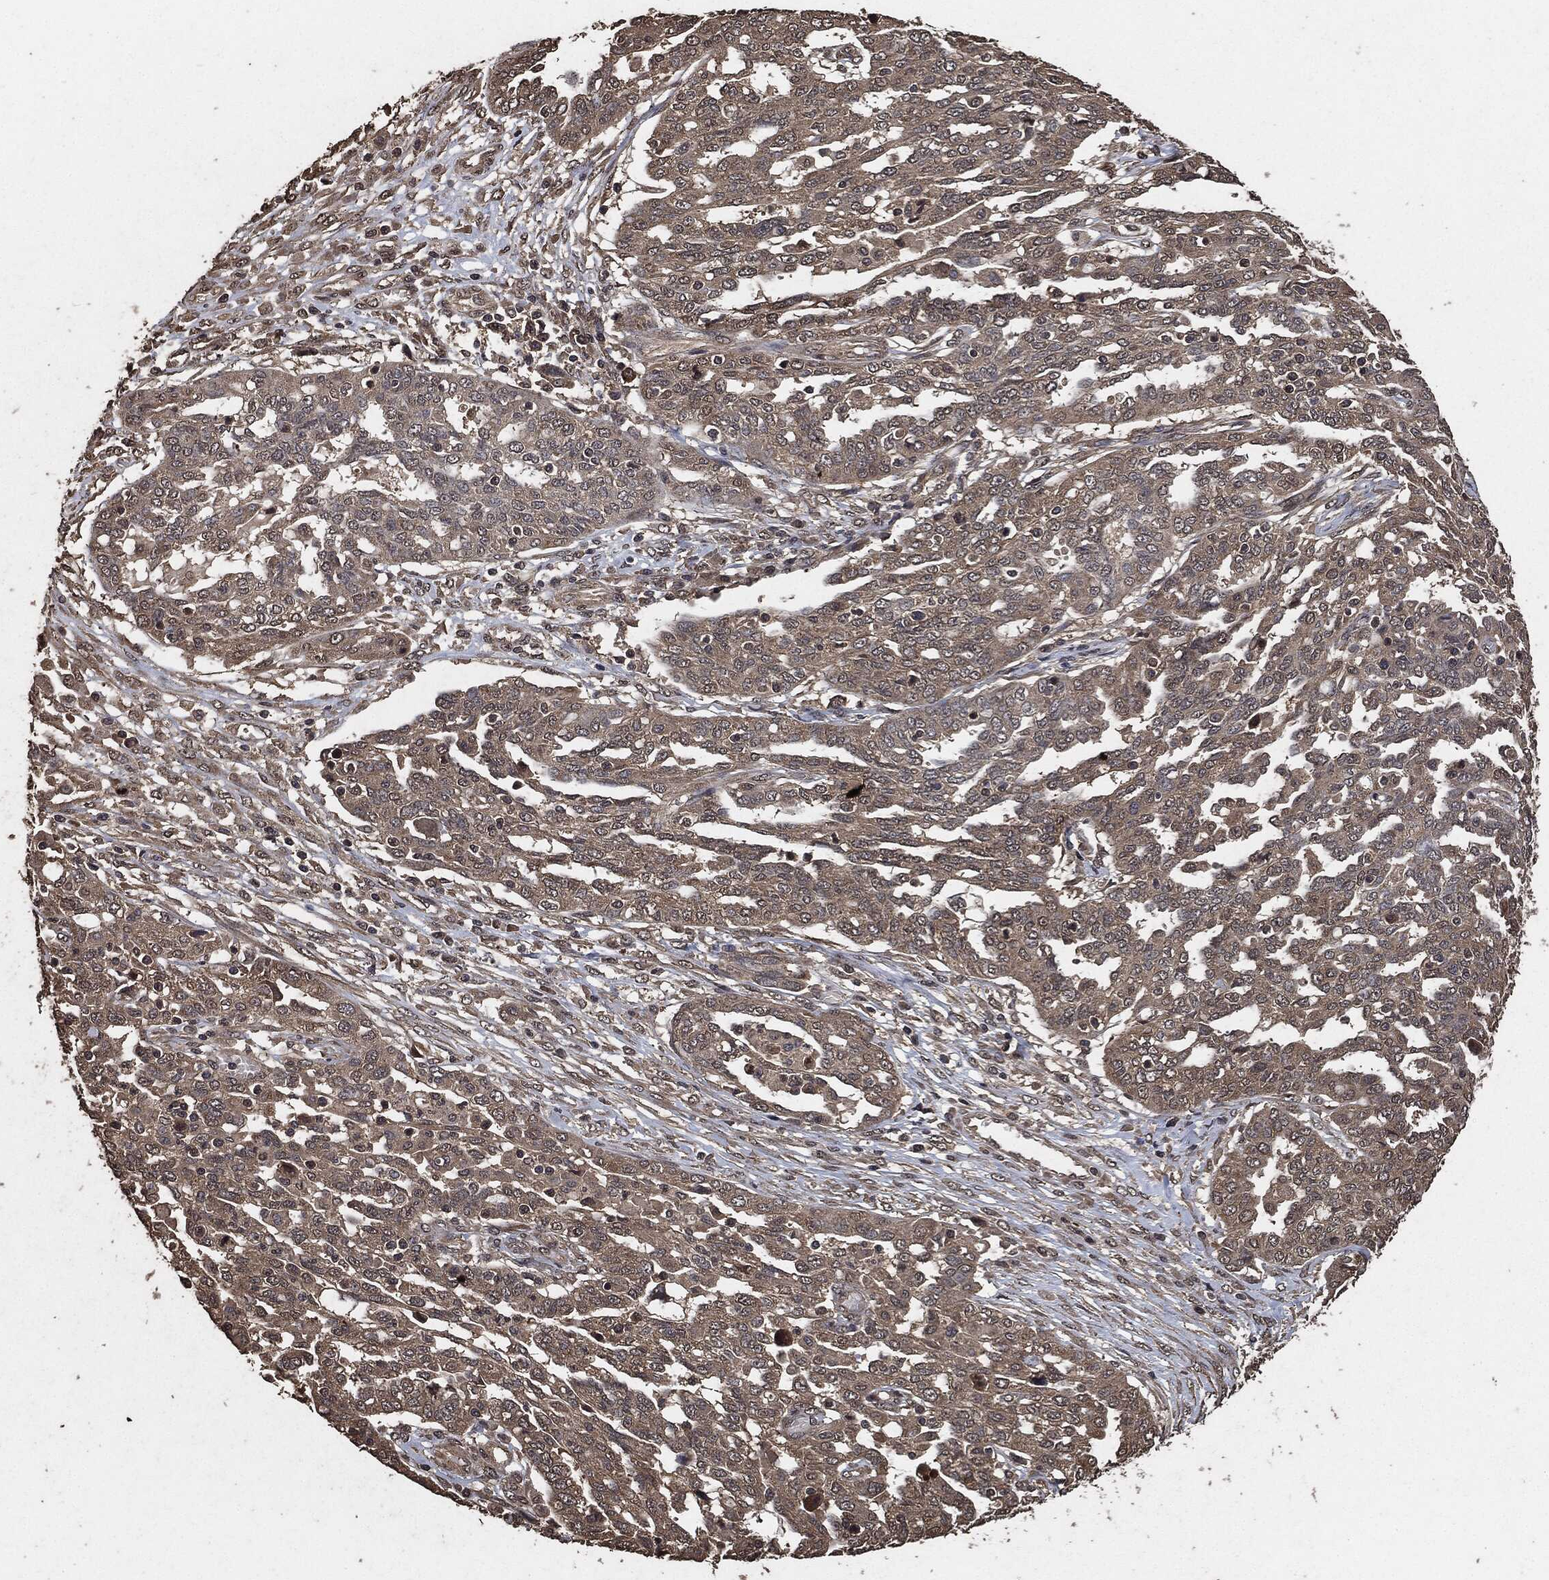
{"staining": {"intensity": "weak", "quantity": "25%-75%", "location": "cytoplasmic/membranous"}, "tissue": "ovarian cancer", "cell_type": "Tumor cells", "image_type": "cancer", "snomed": [{"axis": "morphology", "description": "Cystadenocarcinoma, serous, NOS"}, {"axis": "topography", "description": "Ovary"}], "caption": "This micrograph shows immunohistochemistry staining of human ovarian serous cystadenocarcinoma, with low weak cytoplasmic/membranous staining in approximately 25%-75% of tumor cells.", "gene": "AKT1S1", "patient": {"sex": "female", "age": 67}}